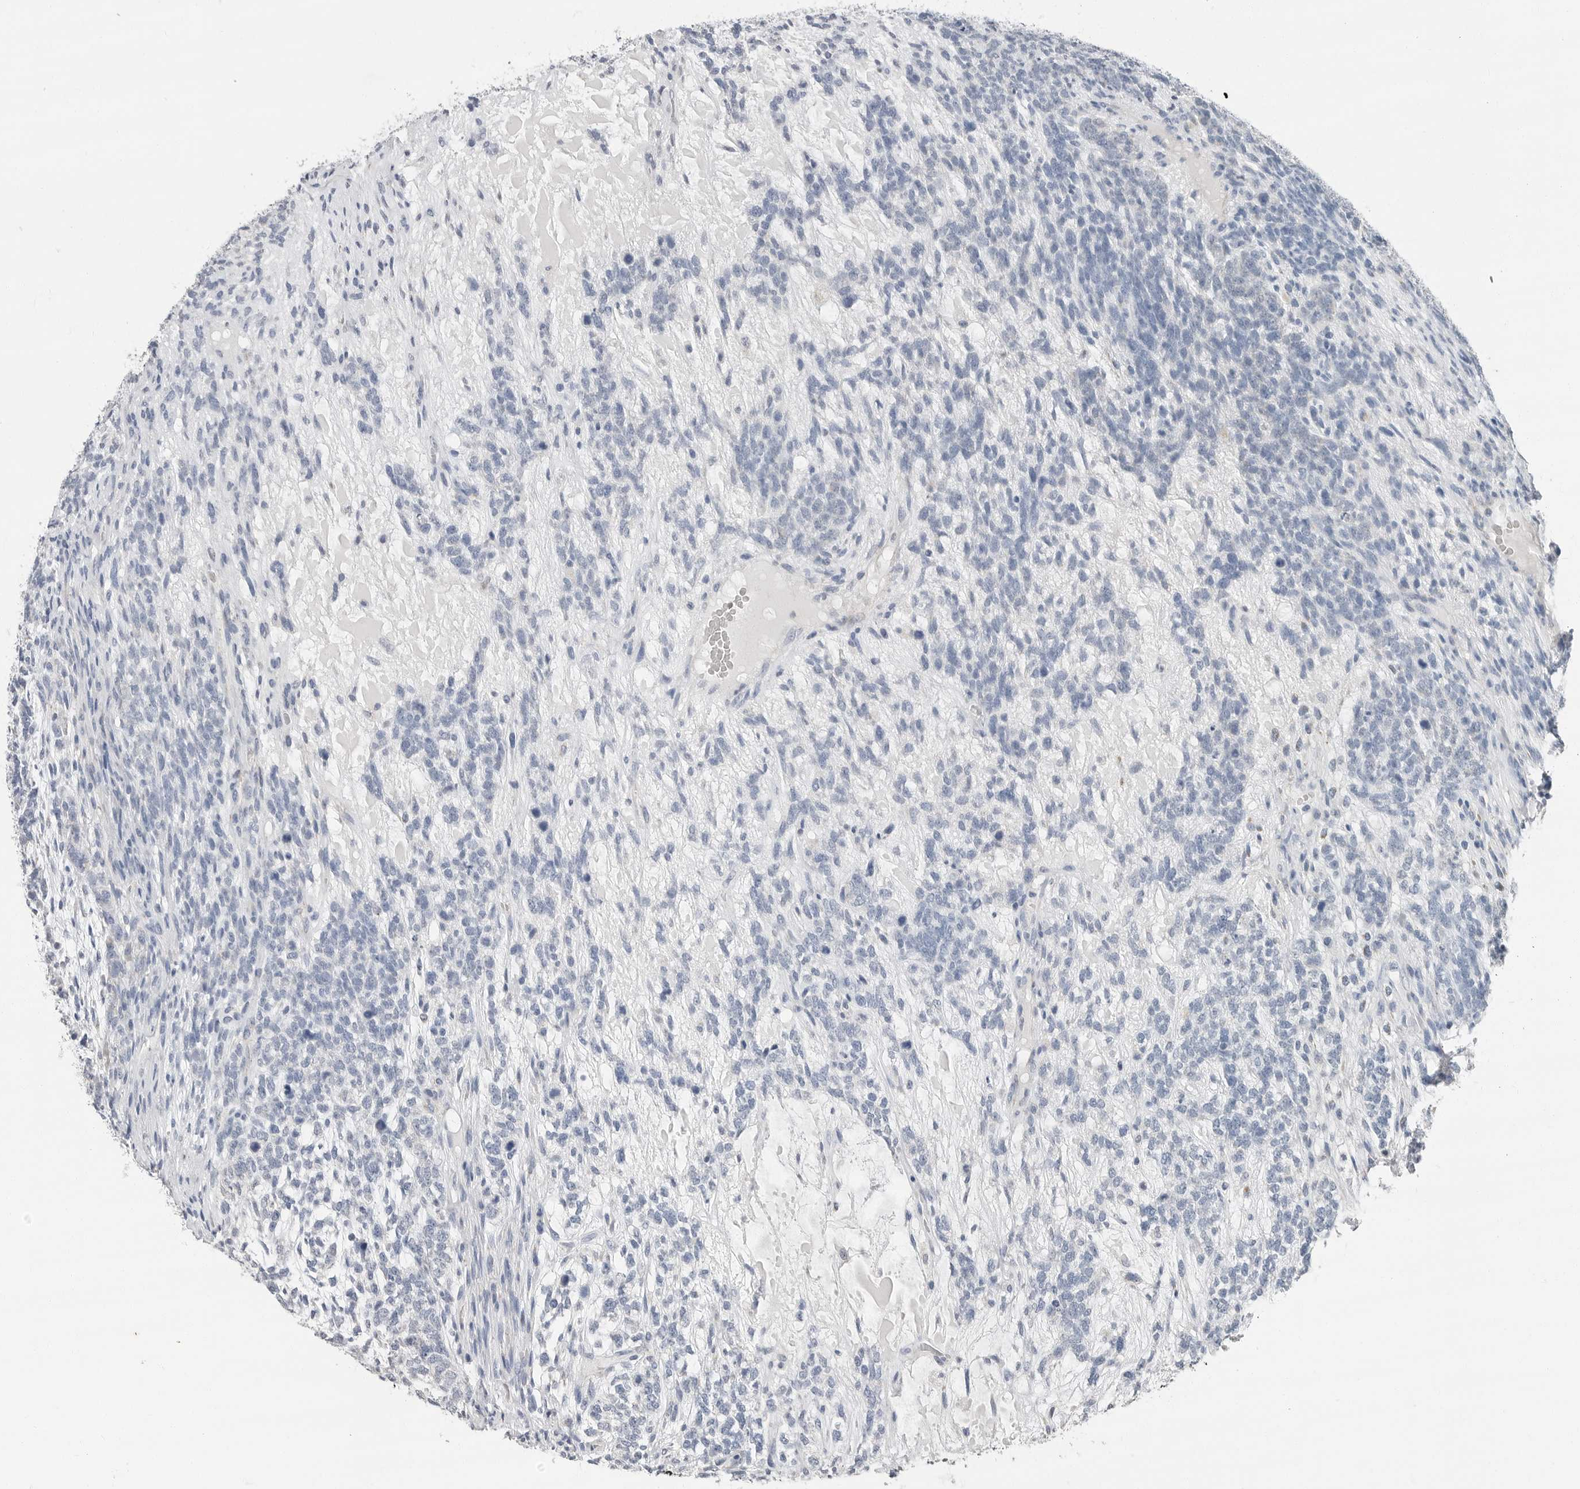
{"staining": {"intensity": "negative", "quantity": "none", "location": "none"}, "tissue": "testis cancer", "cell_type": "Tumor cells", "image_type": "cancer", "snomed": [{"axis": "morphology", "description": "Seminoma, NOS"}, {"axis": "morphology", "description": "Carcinoma, Embryonal, NOS"}, {"axis": "topography", "description": "Testis"}], "caption": "Immunohistochemical staining of human testis cancer (embryonal carcinoma) reveals no significant positivity in tumor cells. Brightfield microscopy of immunohistochemistry (IHC) stained with DAB (brown) and hematoxylin (blue), captured at high magnification.", "gene": "PLN", "patient": {"sex": "male", "age": 28}}